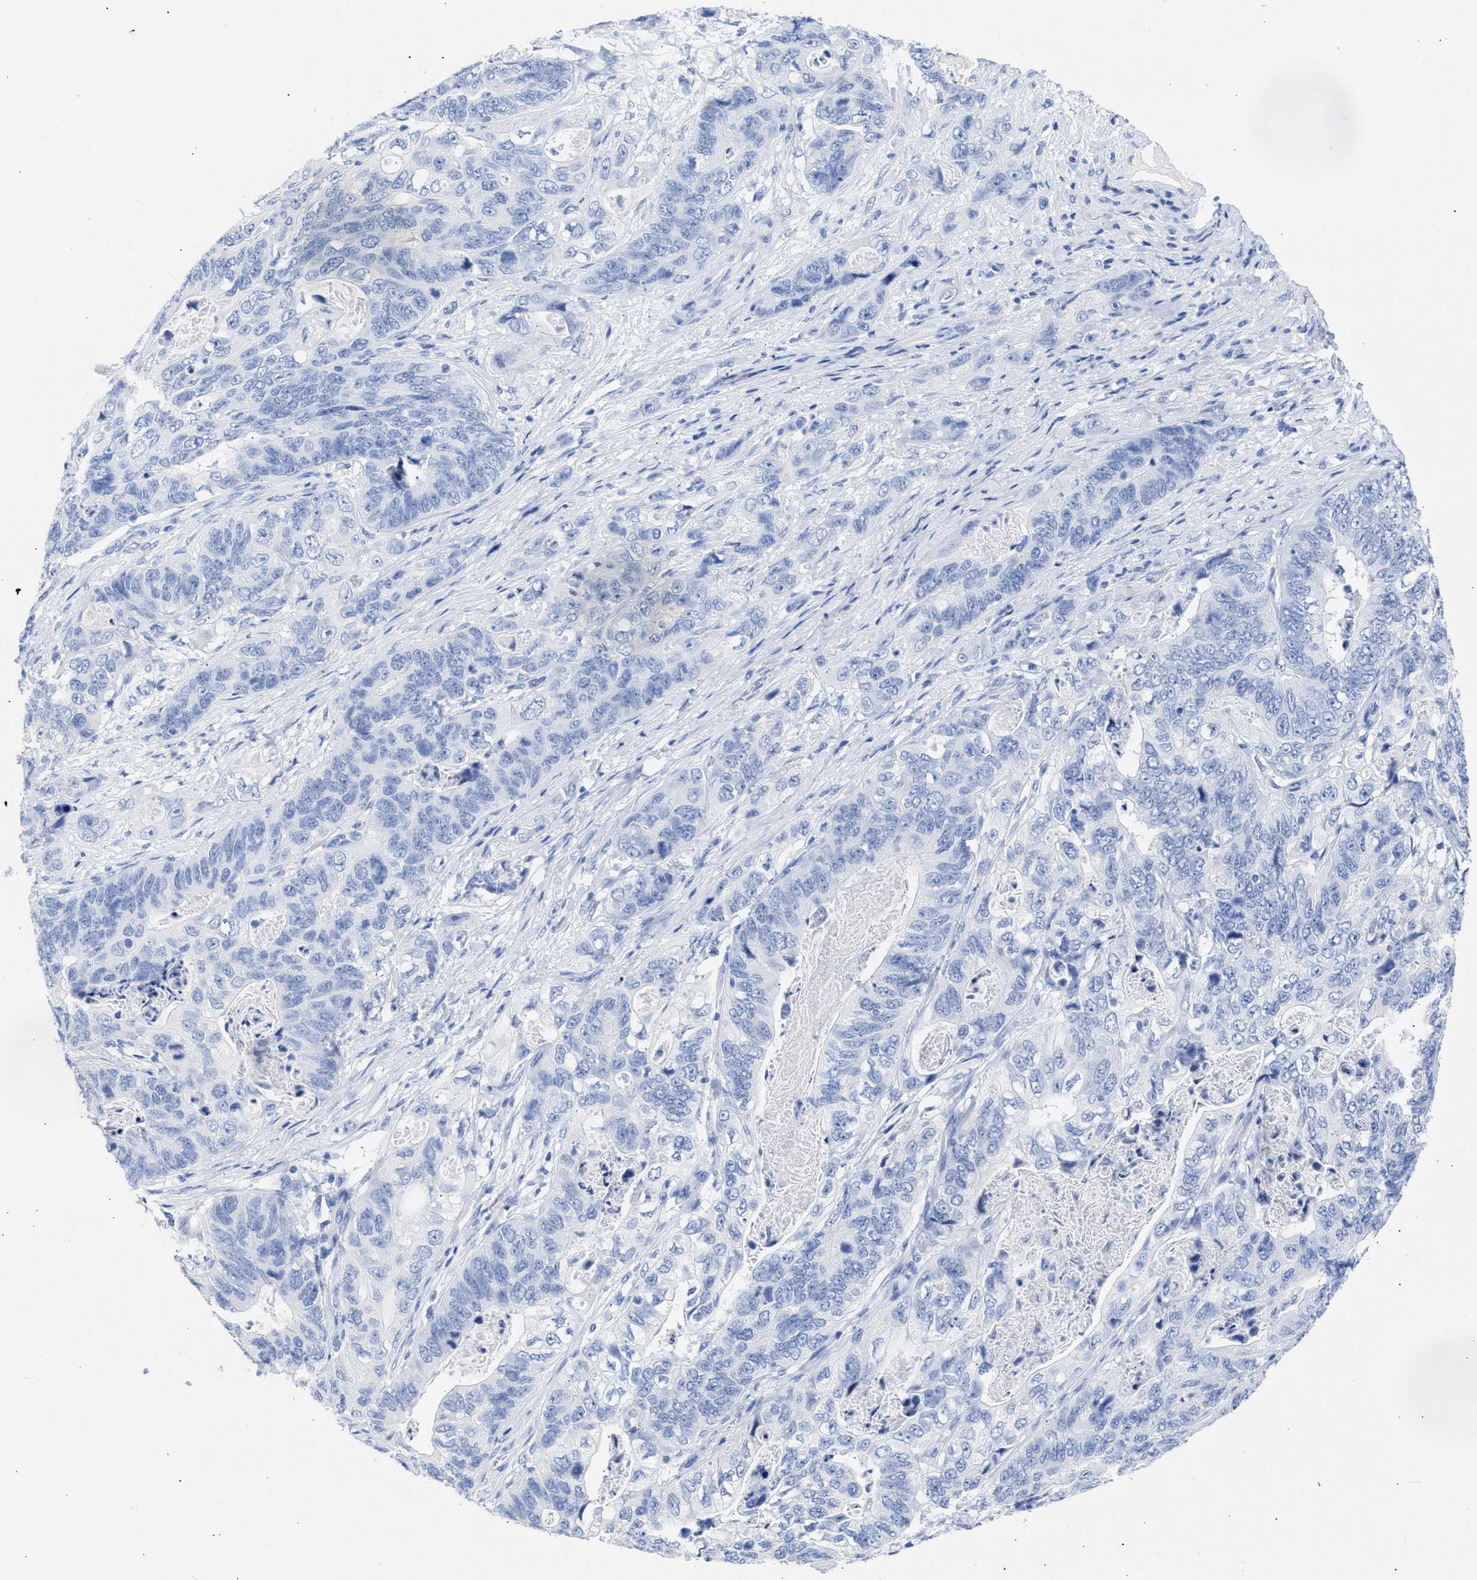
{"staining": {"intensity": "negative", "quantity": "none", "location": "none"}, "tissue": "stomach cancer", "cell_type": "Tumor cells", "image_type": "cancer", "snomed": [{"axis": "morphology", "description": "Adenocarcinoma, NOS"}, {"axis": "topography", "description": "Stomach"}], "caption": "Image shows no significant protein positivity in tumor cells of adenocarcinoma (stomach). (Stains: DAB IHC with hematoxylin counter stain, Microscopy: brightfield microscopy at high magnification).", "gene": "NCAM1", "patient": {"sex": "female", "age": 89}}